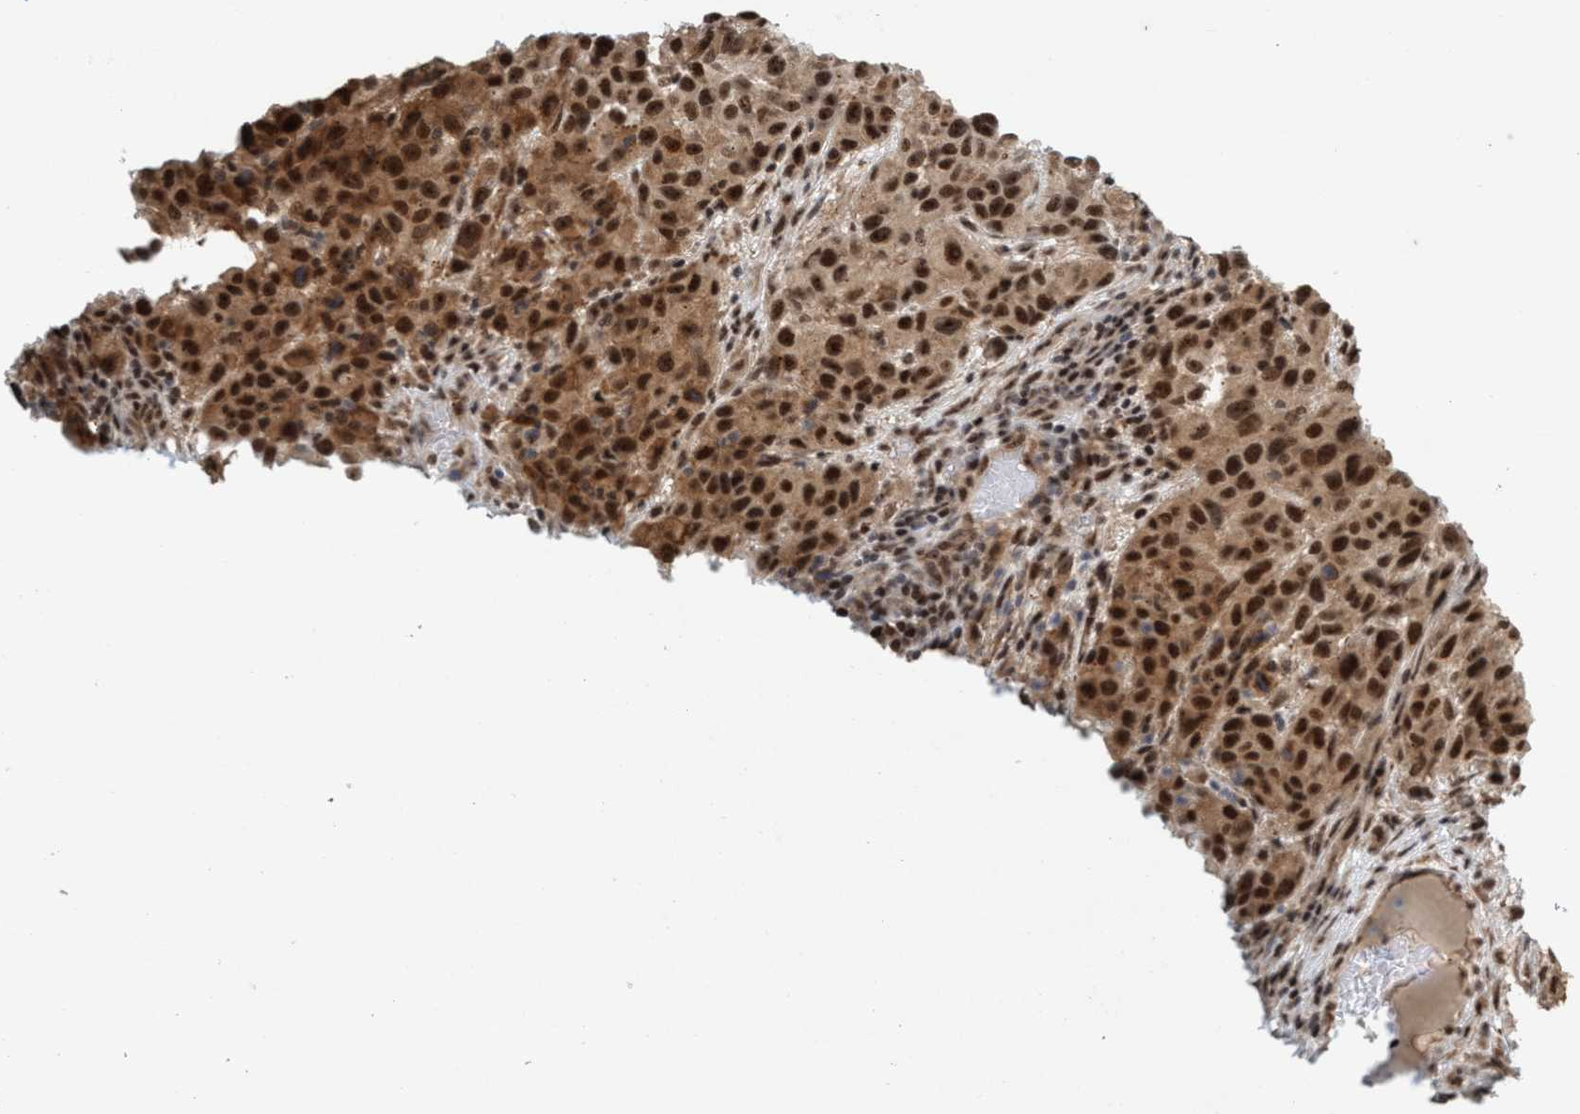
{"staining": {"intensity": "strong", "quantity": ">75%", "location": "nuclear"}, "tissue": "melanoma", "cell_type": "Tumor cells", "image_type": "cancer", "snomed": [{"axis": "morphology", "description": "Malignant melanoma, Metastatic site"}, {"axis": "topography", "description": "Lymph node"}], "caption": "The immunohistochemical stain labels strong nuclear positivity in tumor cells of melanoma tissue.", "gene": "SMCR8", "patient": {"sex": "male", "age": 61}}